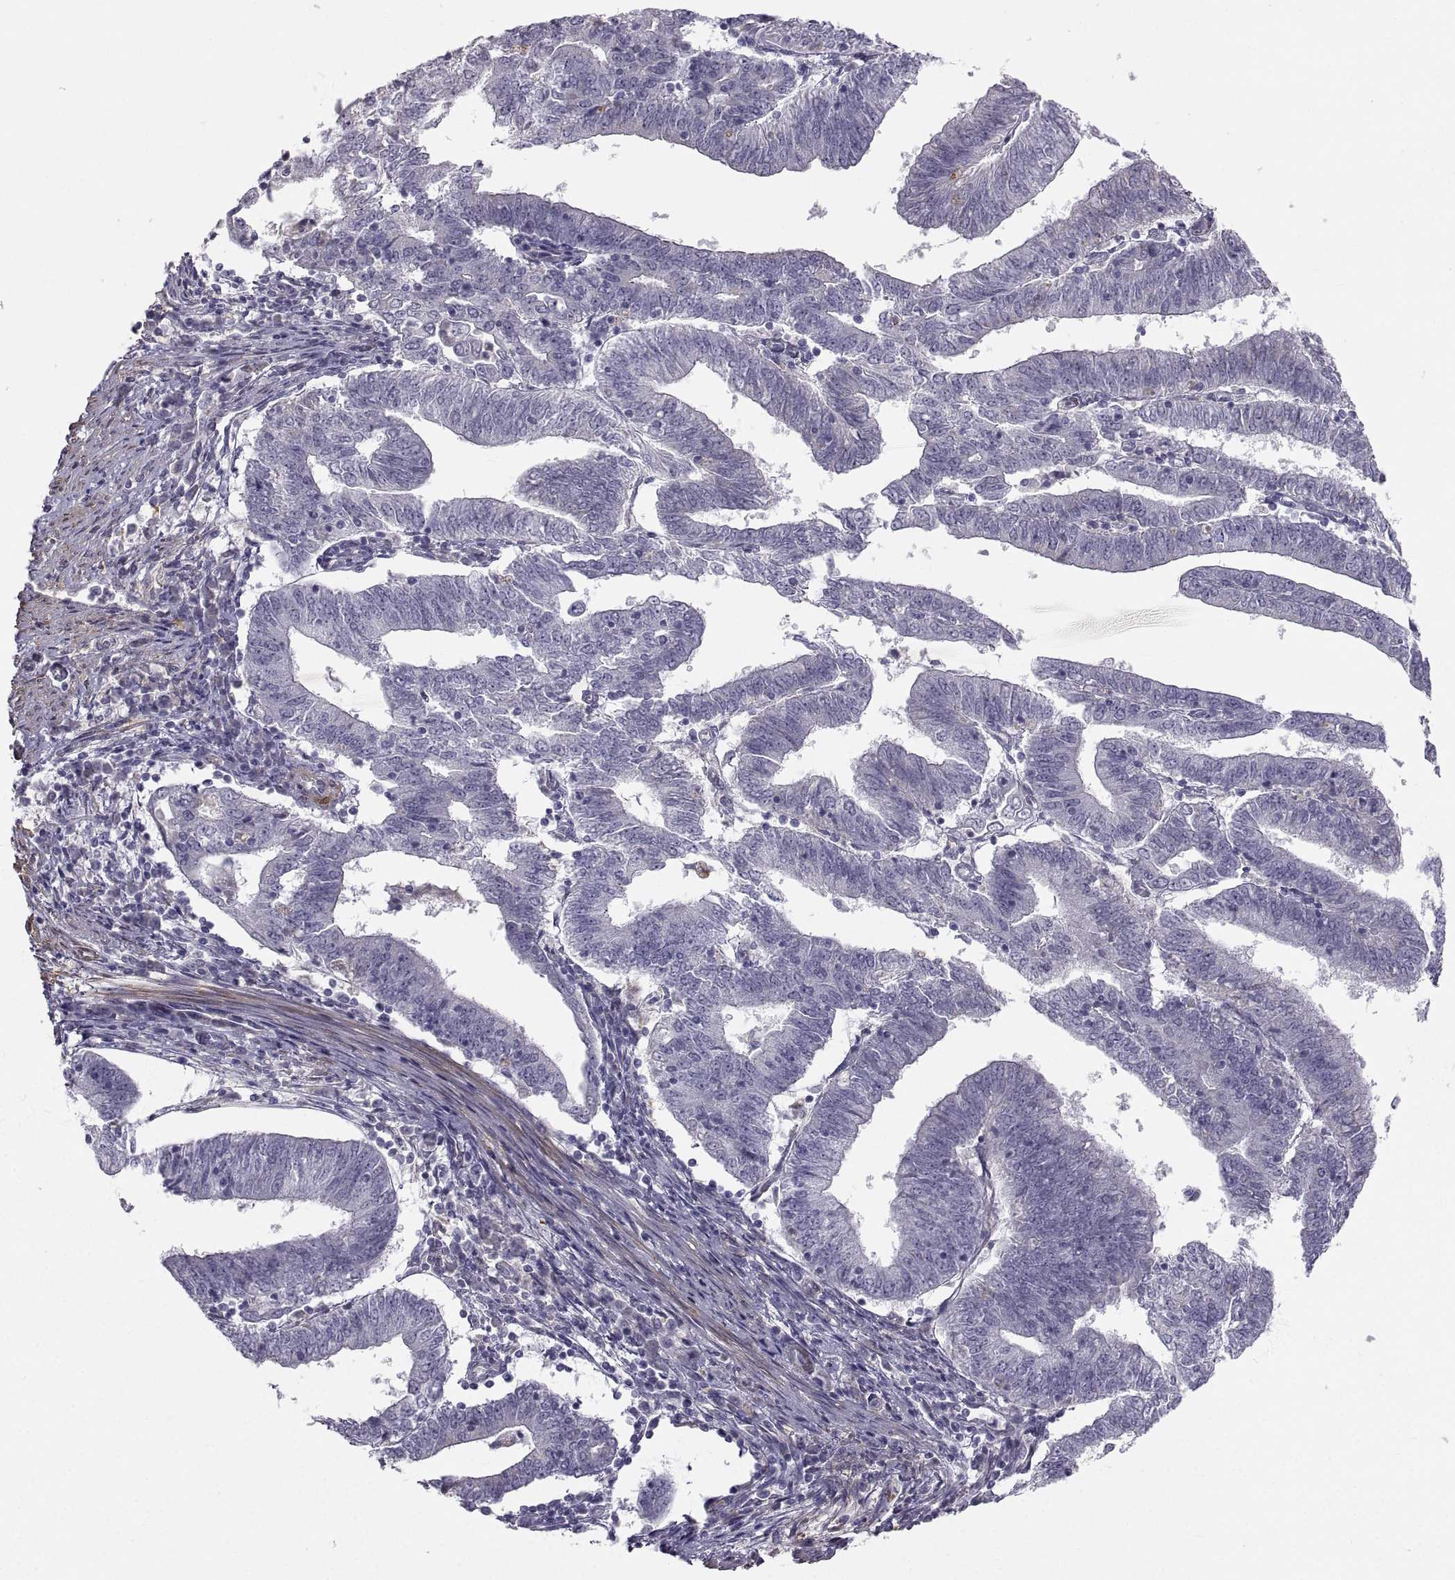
{"staining": {"intensity": "negative", "quantity": "none", "location": "none"}, "tissue": "endometrial cancer", "cell_type": "Tumor cells", "image_type": "cancer", "snomed": [{"axis": "morphology", "description": "Adenocarcinoma, NOS"}, {"axis": "topography", "description": "Endometrium"}], "caption": "Protein analysis of endometrial cancer displays no significant staining in tumor cells.", "gene": "PGM5", "patient": {"sex": "female", "age": 82}}